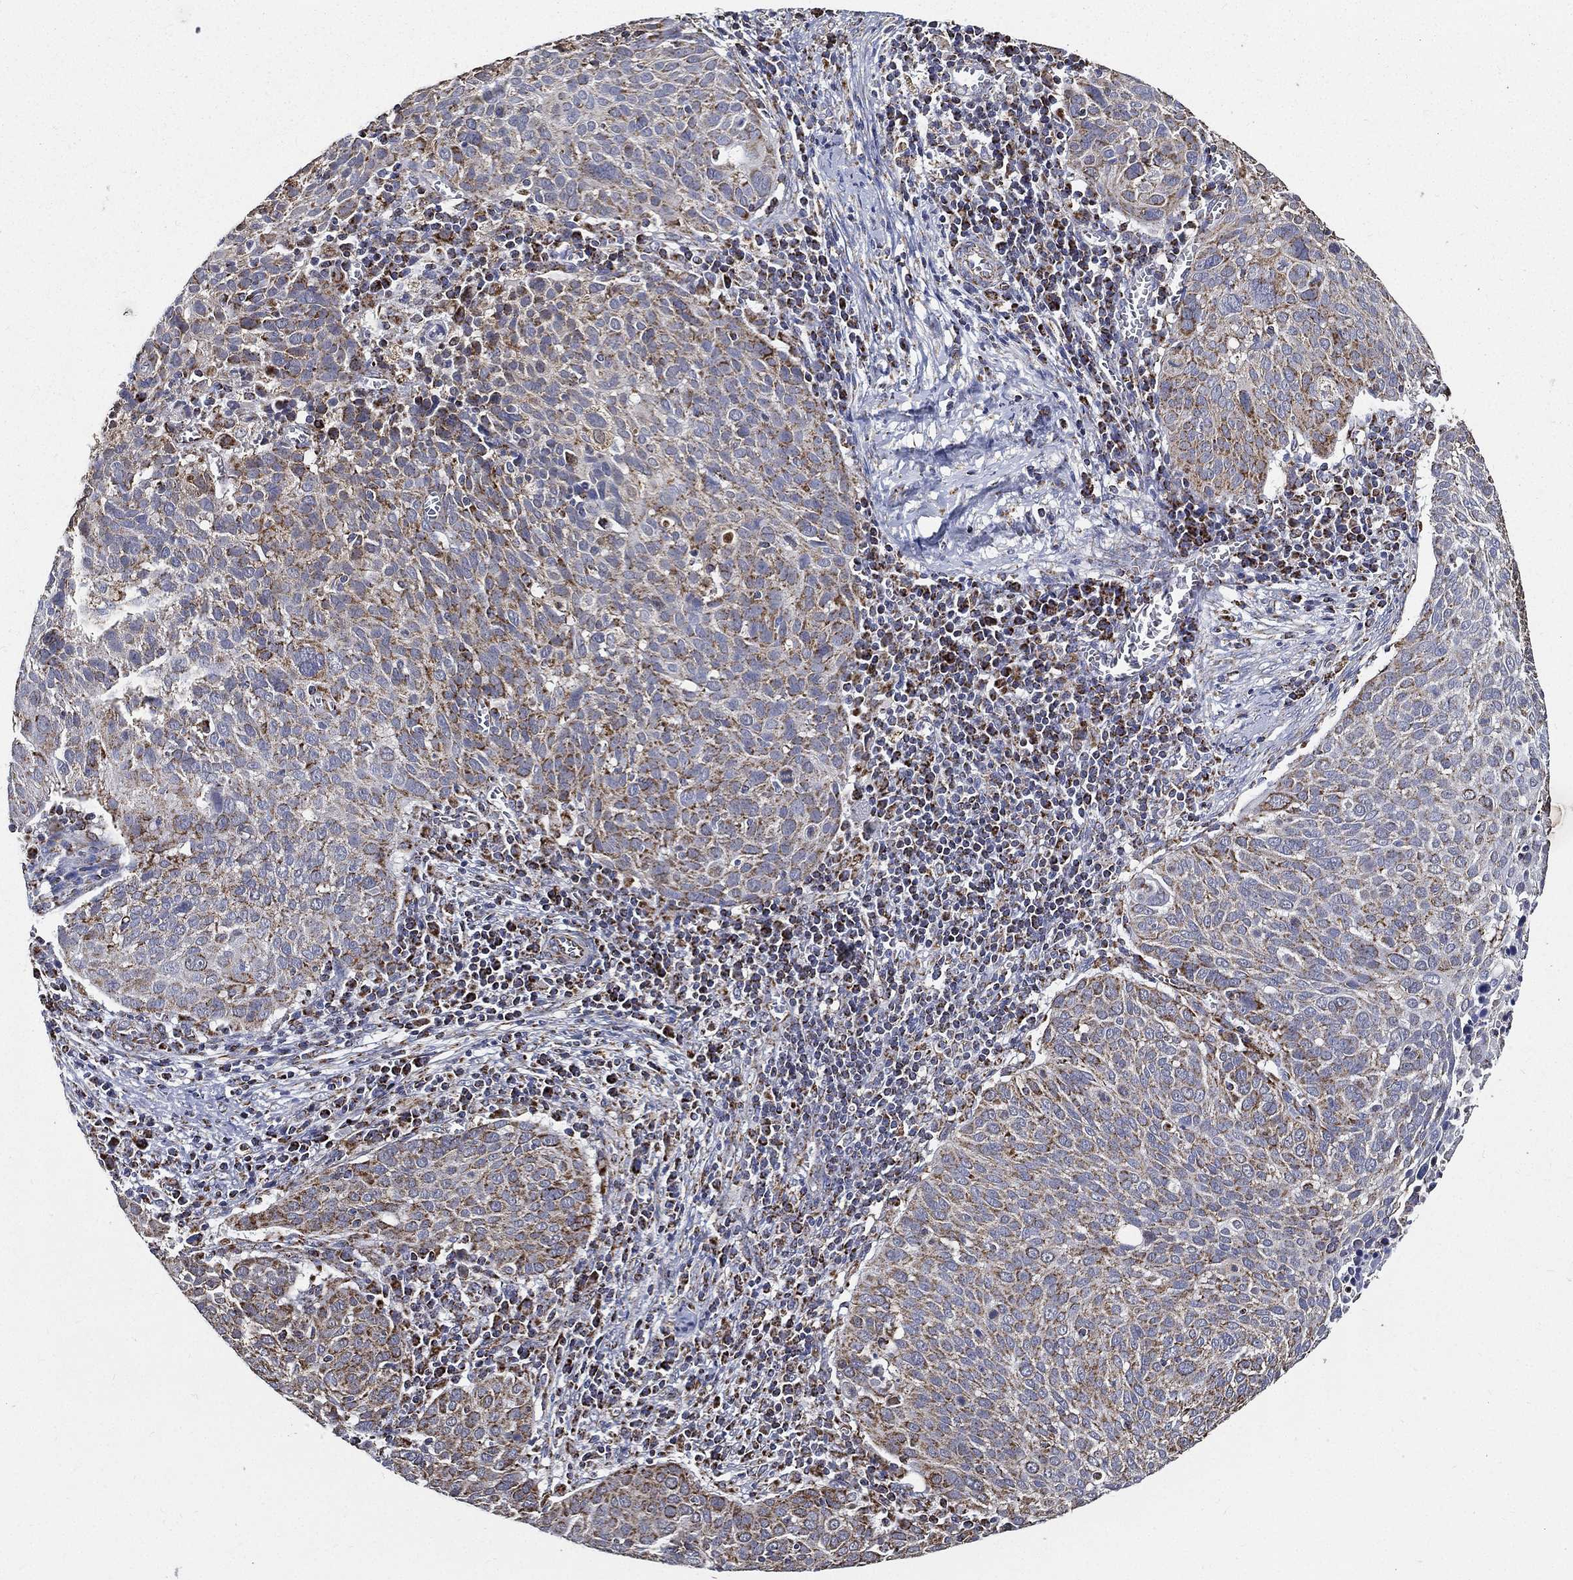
{"staining": {"intensity": "moderate", "quantity": "<25%", "location": "cytoplasmic/membranous"}, "tissue": "cervical cancer", "cell_type": "Tumor cells", "image_type": "cancer", "snomed": [{"axis": "morphology", "description": "Squamous cell carcinoma, NOS"}, {"axis": "topography", "description": "Cervix"}], "caption": "DAB immunohistochemical staining of human cervical squamous cell carcinoma reveals moderate cytoplasmic/membranous protein expression in approximately <25% of tumor cells.", "gene": "NDUFAB1", "patient": {"sex": "female", "age": 39}}